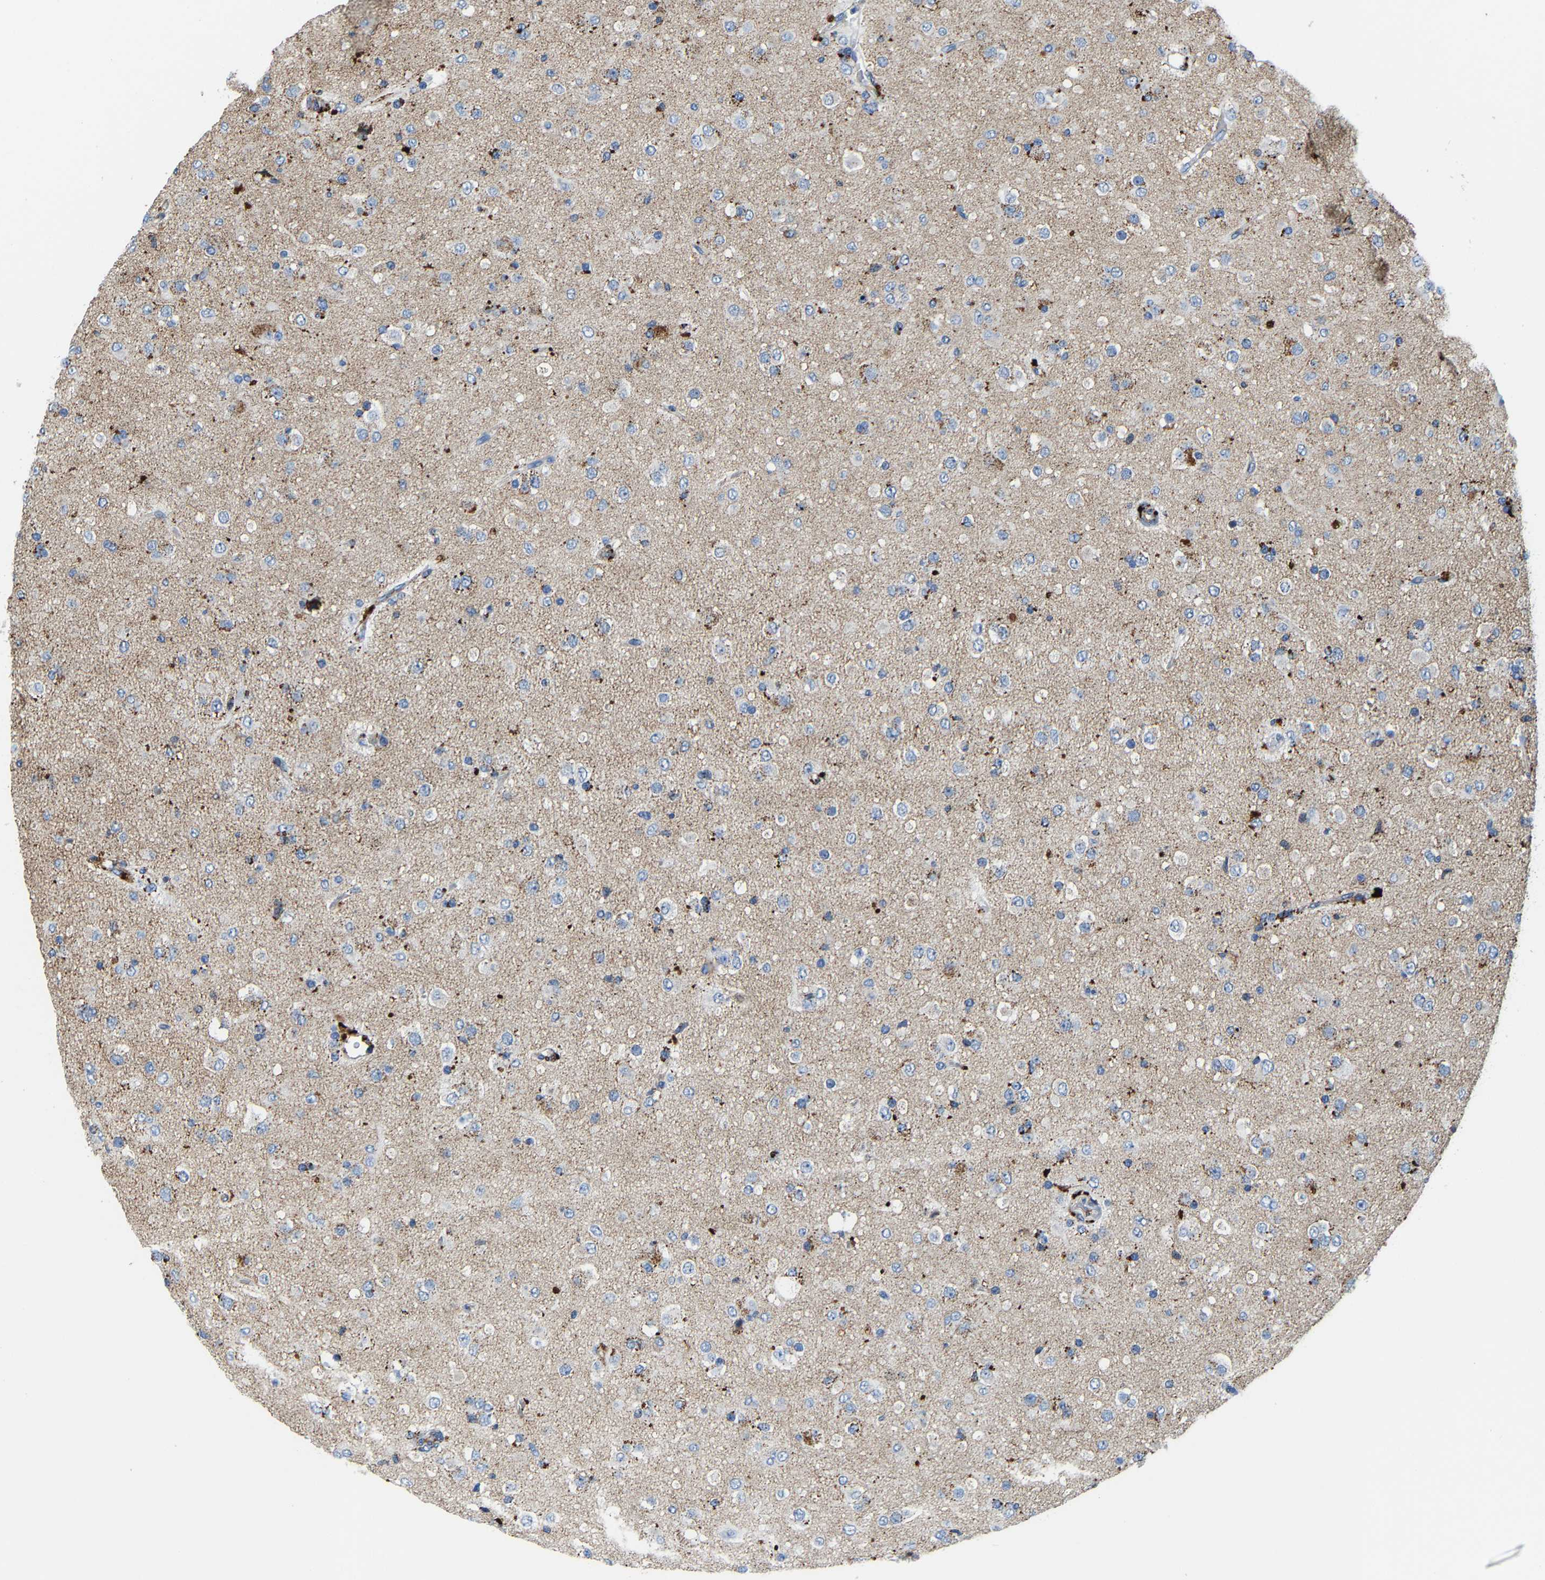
{"staining": {"intensity": "weak", "quantity": "<25%", "location": "cytoplasmic/membranous"}, "tissue": "glioma", "cell_type": "Tumor cells", "image_type": "cancer", "snomed": [{"axis": "morphology", "description": "Glioma, malignant, Low grade"}, {"axis": "topography", "description": "Brain"}], "caption": "High power microscopy micrograph of an immunohistochemistry (IHC) micrograph of glioma, revealing no significant expression in tumor cells.", "gene": "DPP7", "patient": {"sex": "male", "age": 65}}